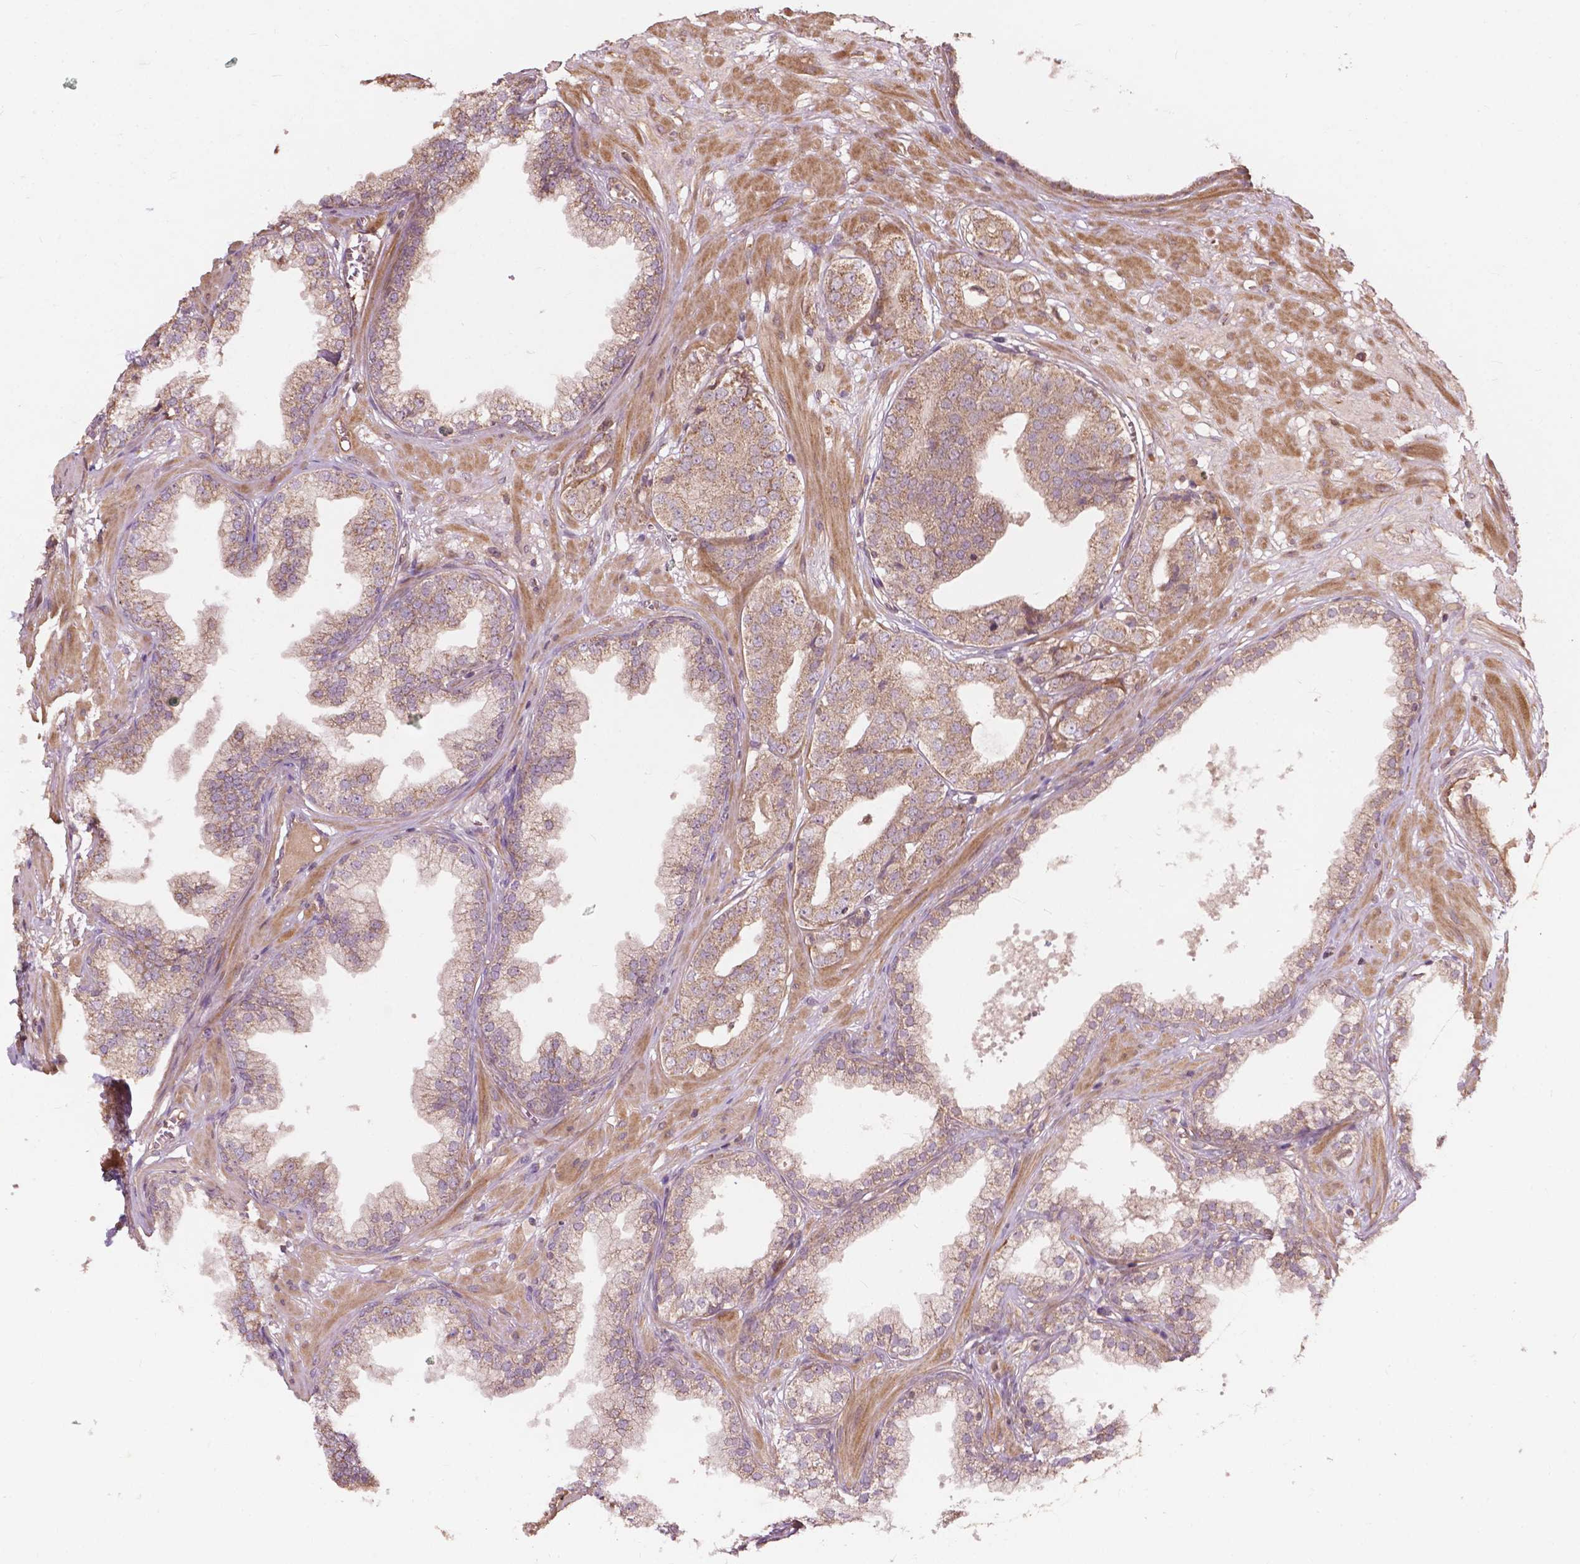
{"staining": {"intensity": "moderate", "quantity": ">75%", "location": "cytoplasmic/membranous"}, "tissue": "prostate cancer", "cell_type": "Tumor cells", "image_type": "cancer", "snomed": [{"axis": "morphology", "description": "Adenocarcinoma, Low grade"}, {"axis": "topography", "description": "Prostate"}], "caption": "A medium amount of moderate cytoplasmic/membranous positivity is present in about >75% of tumor cells in prostate low-grade adenocarcinoma tissue.", "gene": "CDC42BPA", "patient": {"sex": "male", "age": 60}}